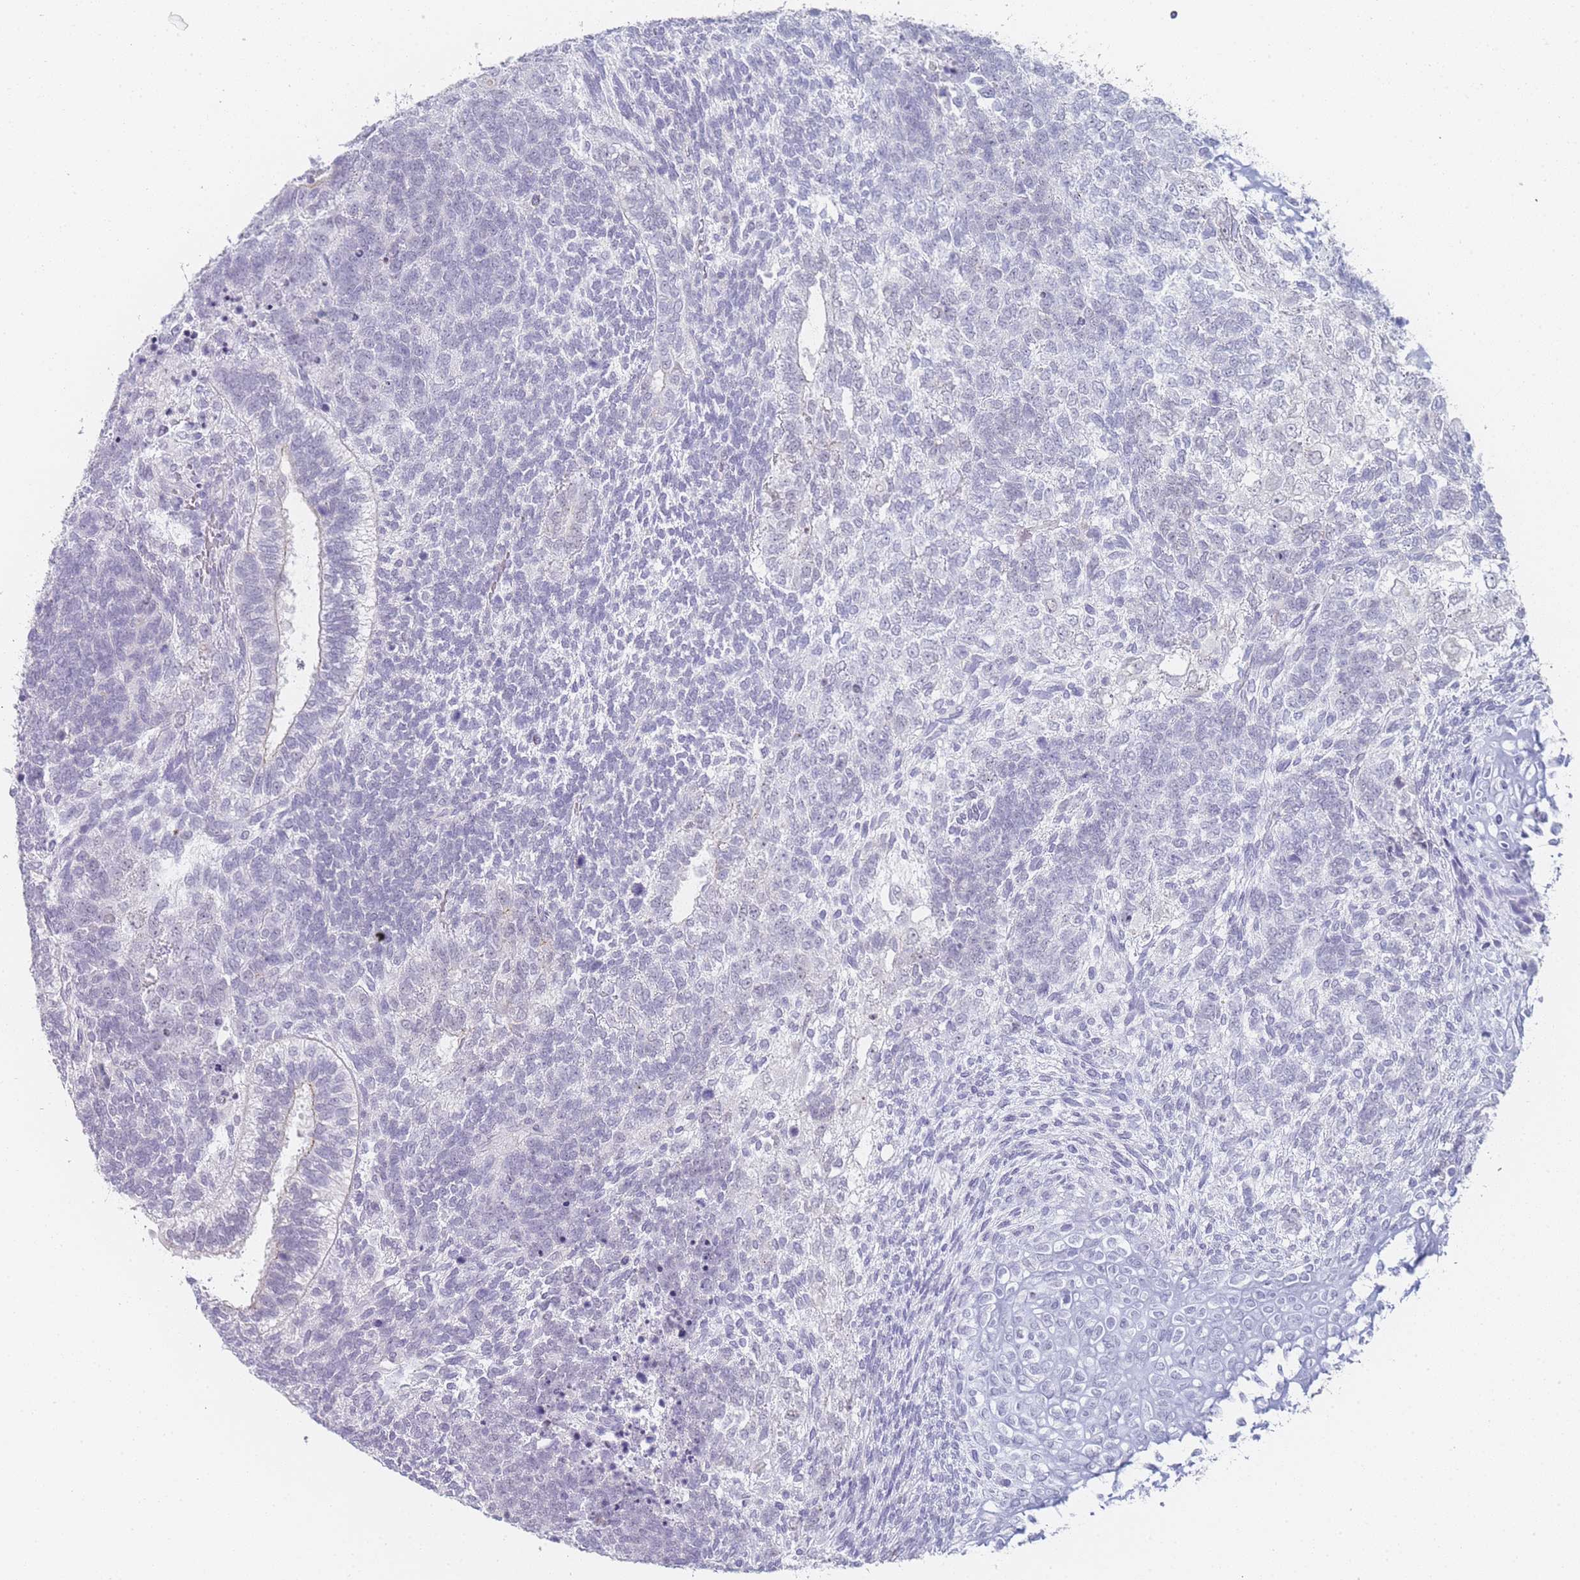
{"staining": {"intensity": "negative", "quantity": "none", "location": "none"}, "tissue": "testis cancer", "cell_type": "Tumor cells", "image_type": "cancer", "snomed": [{"axis": "morphology", "description": "Carcinoma, Embryonal, NOS"}, {"axis": "topography", "description": "Testis"}], "caption": "IHC photomicrograph of testis embryonal carcinoma stained for a protein (brown), which demonstrates no expression in tumor cells.", "gene": "IMPG1", "patient": {"sex": "male", "age": 23}}